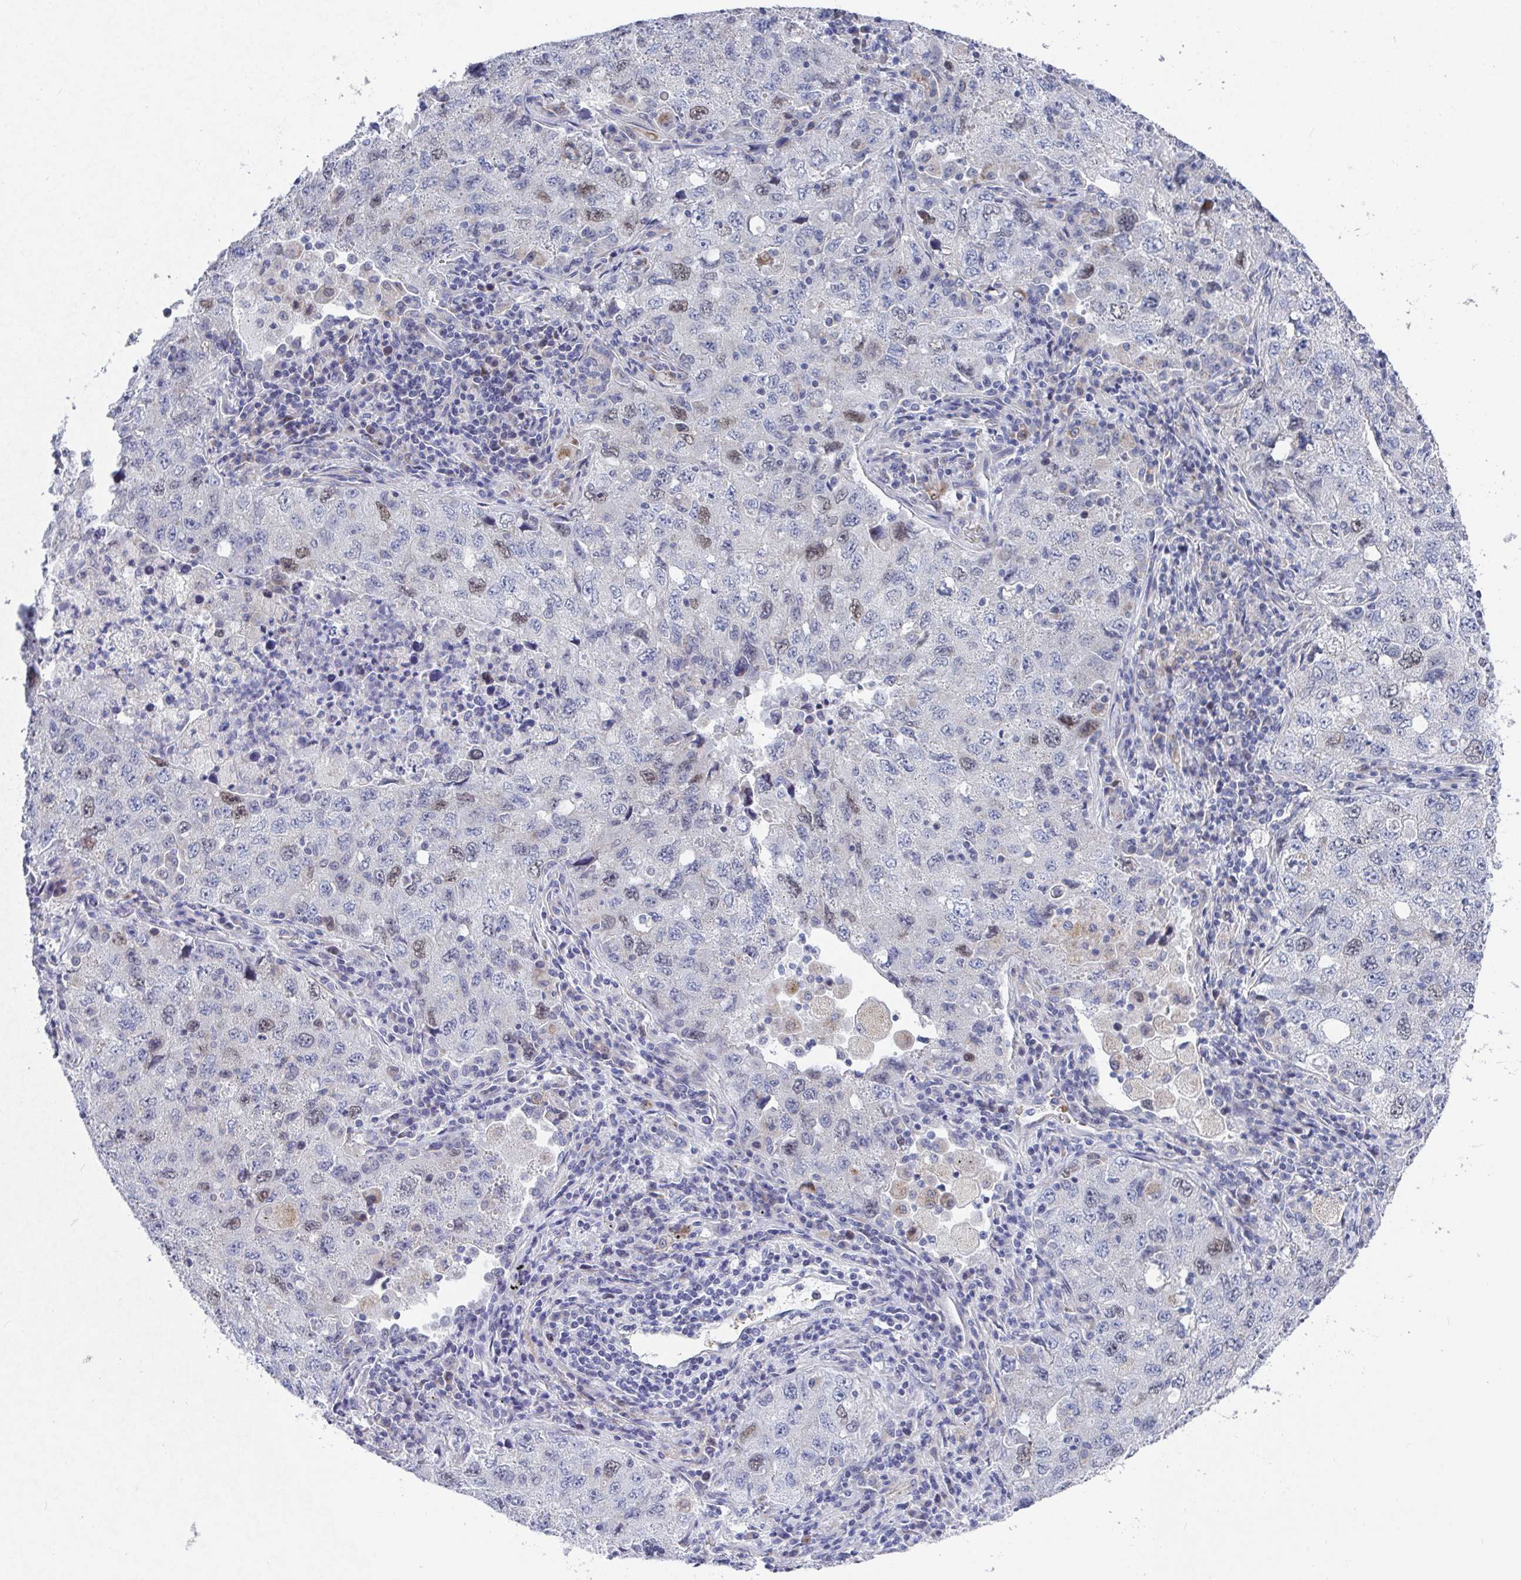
{"staining": {"intensity": "weak", "quantity": "<25%", "location": "nuclear"}, "tissue": "lung cancer", "cell_type": "Tumor cells", "image_type": "cancer", "snomed": [{"axis": "morphology", "description": "Adenocarcinoma, NOS"}, {"axis": "topography", "description": "Lung"}], "caption": "High power microscopy micrograph of an immunohistochemistry (IHC) histopathology image of adenocarcinoma (lung), revealing no significant expression in tumor cells. (DAB immunohistochemistry (IHC), high magnification).", "gene": "ATP5F1C", "patient": {"sex": "female", "age": 57}}